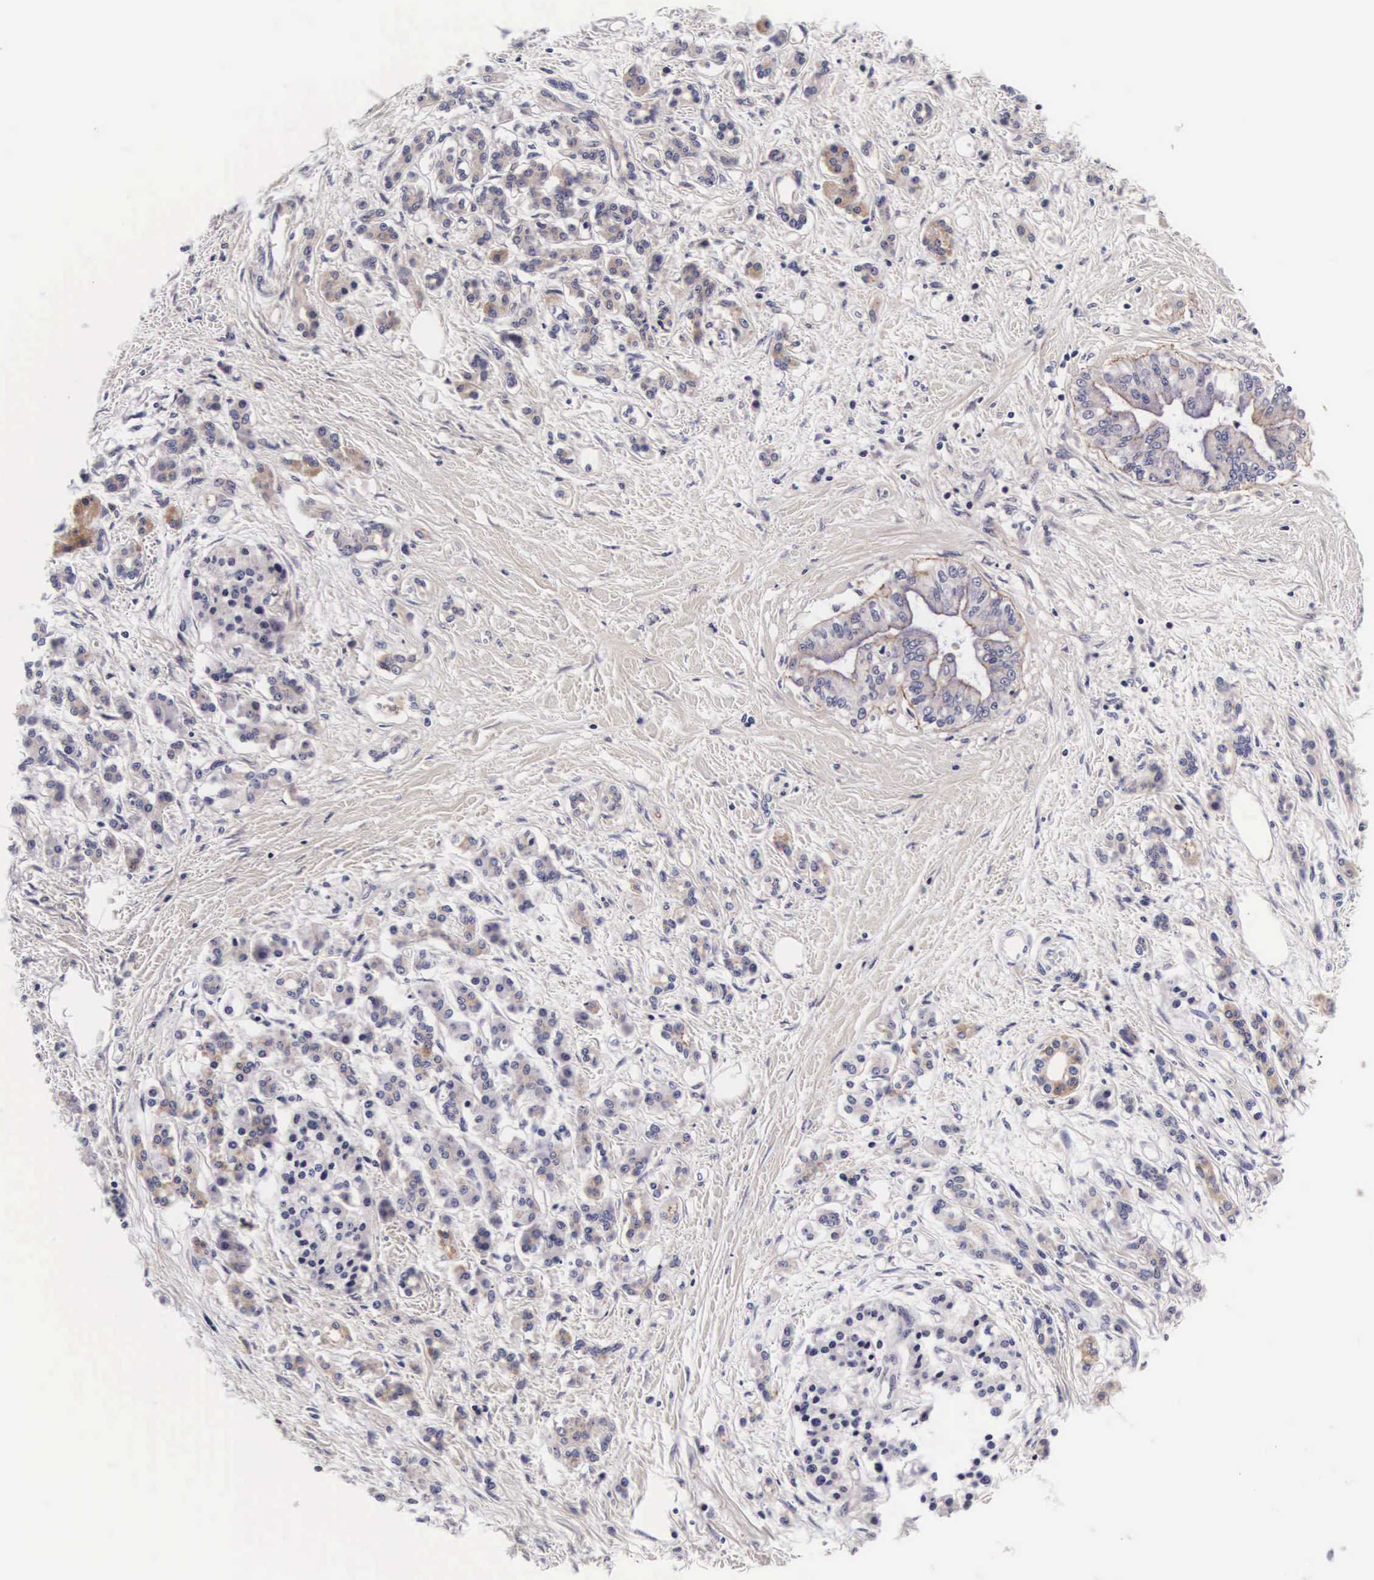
{"staining": {"intensity": "weak", "quantity": "25%-75%", "location": "cytoplasmic/membranous"}, "tissue": "pancreatic cancer", "cell_type": "Tumor cells", "image_type": "cancer", "snomed": [{"axis": "morphology", "description": "Adenocarcinoma, NOS"}, {"axis": "topography", "description": "Pancreas"}], "caption": "About 25%-75% of tumor cells in pancreatic cancer demonstrate weak cytoplasmic/membranous protein positivity as visualized by brown immunohistochemical staining.", "gene": "PHETA2", "patient": {"sex": "female", "age": 64}}